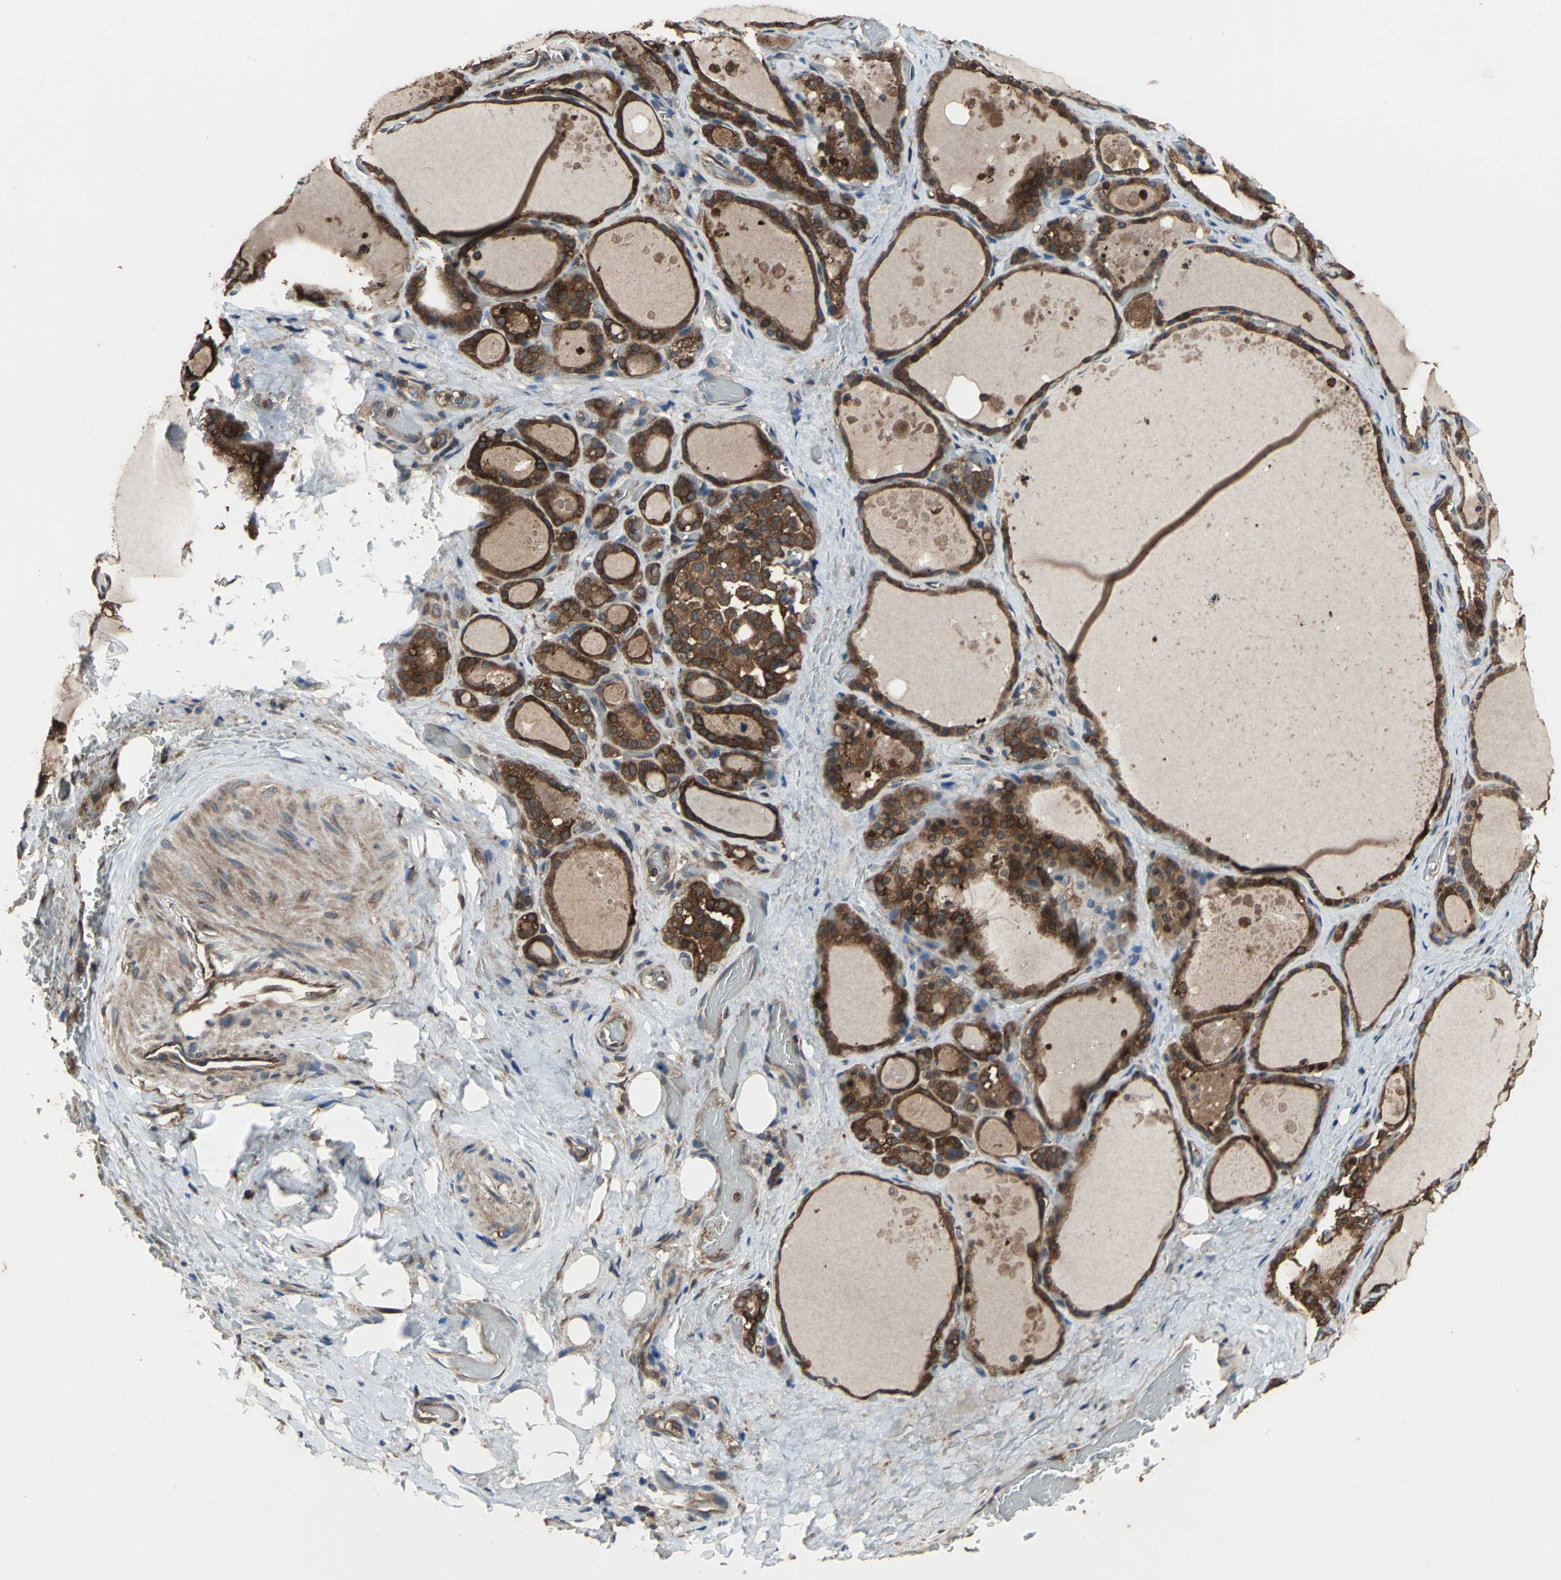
{"staining": {"intensity": "strong", "quantity": ">75%", "location": "cytoplasmic/membranous"}, "tissue": "thyroid gland", "cell_type": "Glandular cells", "image_type": "normal", "snomed": [{"axis": "morphology", "description": "Normal tissue, NOS"}, {"axis": "topography", "description": "Thyroid gland"}], "caption": "Unremarkable thyroid gland displays strong cytoplasmic/membranous expression in about >75% of glandular cells.", "gene": "CAPN1", "patient": {"sex": "male", "age": 61}}